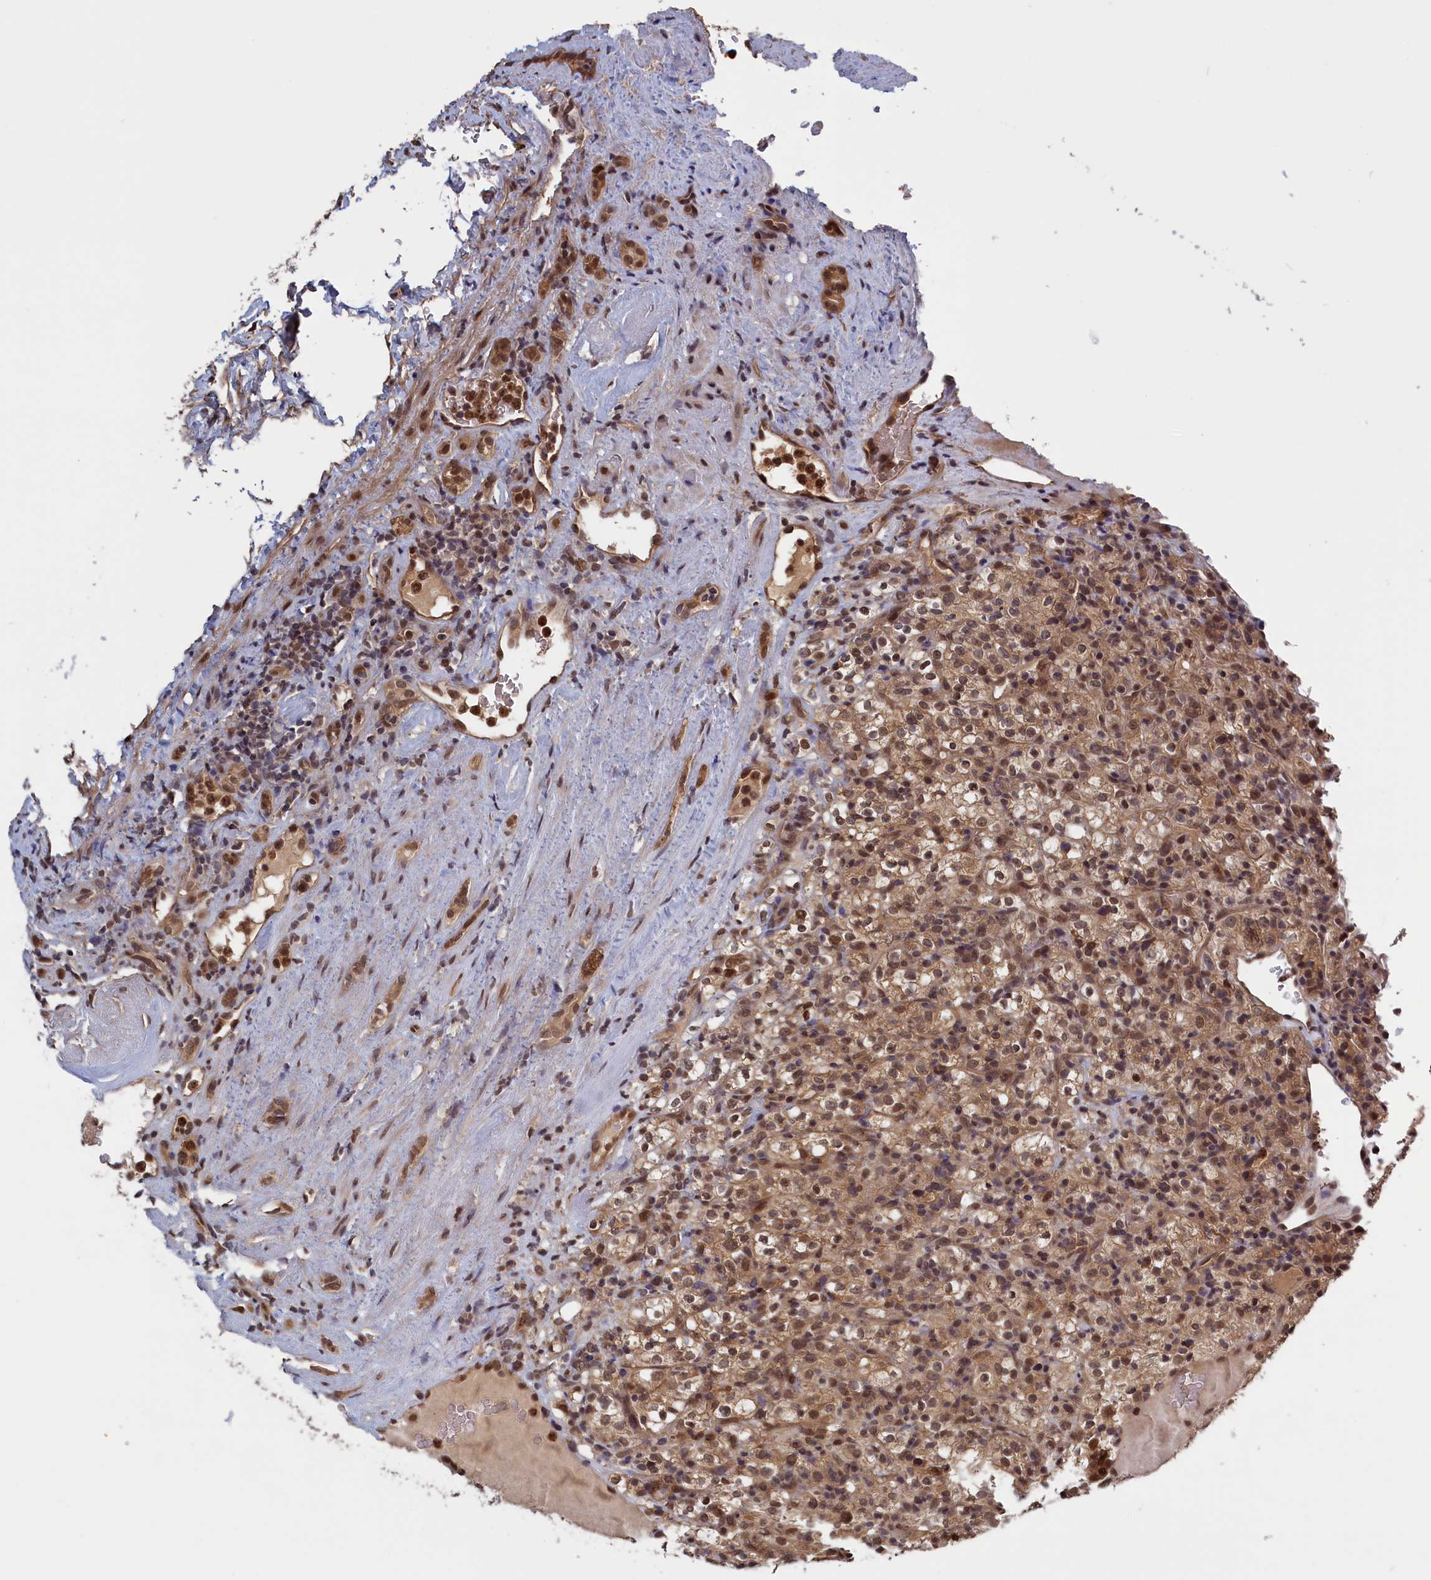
{"staining": {"intensity": "moderate", "quantity": ">75%", "location": "cytoplasmic/membranous,nuclear"}, "tissue": "renal cancer", "cell_type": "Tumor cells", "image_type": "cancer", "snomed": [{"axis": "morphology", "description": "Normal tissue, NOS"}, {"axis": "morphology", "description": "Adenocarcinoma, NOS"}, {"axis": "topography", "description": "Kidney"}], "caption": "Immunohistochemistry micrograph of human adenocarcinoma (renal) stained for a protein (brown), which displays medium levels of moderate cytoplasmic/membranous and nuclear positivity in about >75% of tumor cells.", "gene": "PLP2", "patient": {"sex": "female", "age": 72}}